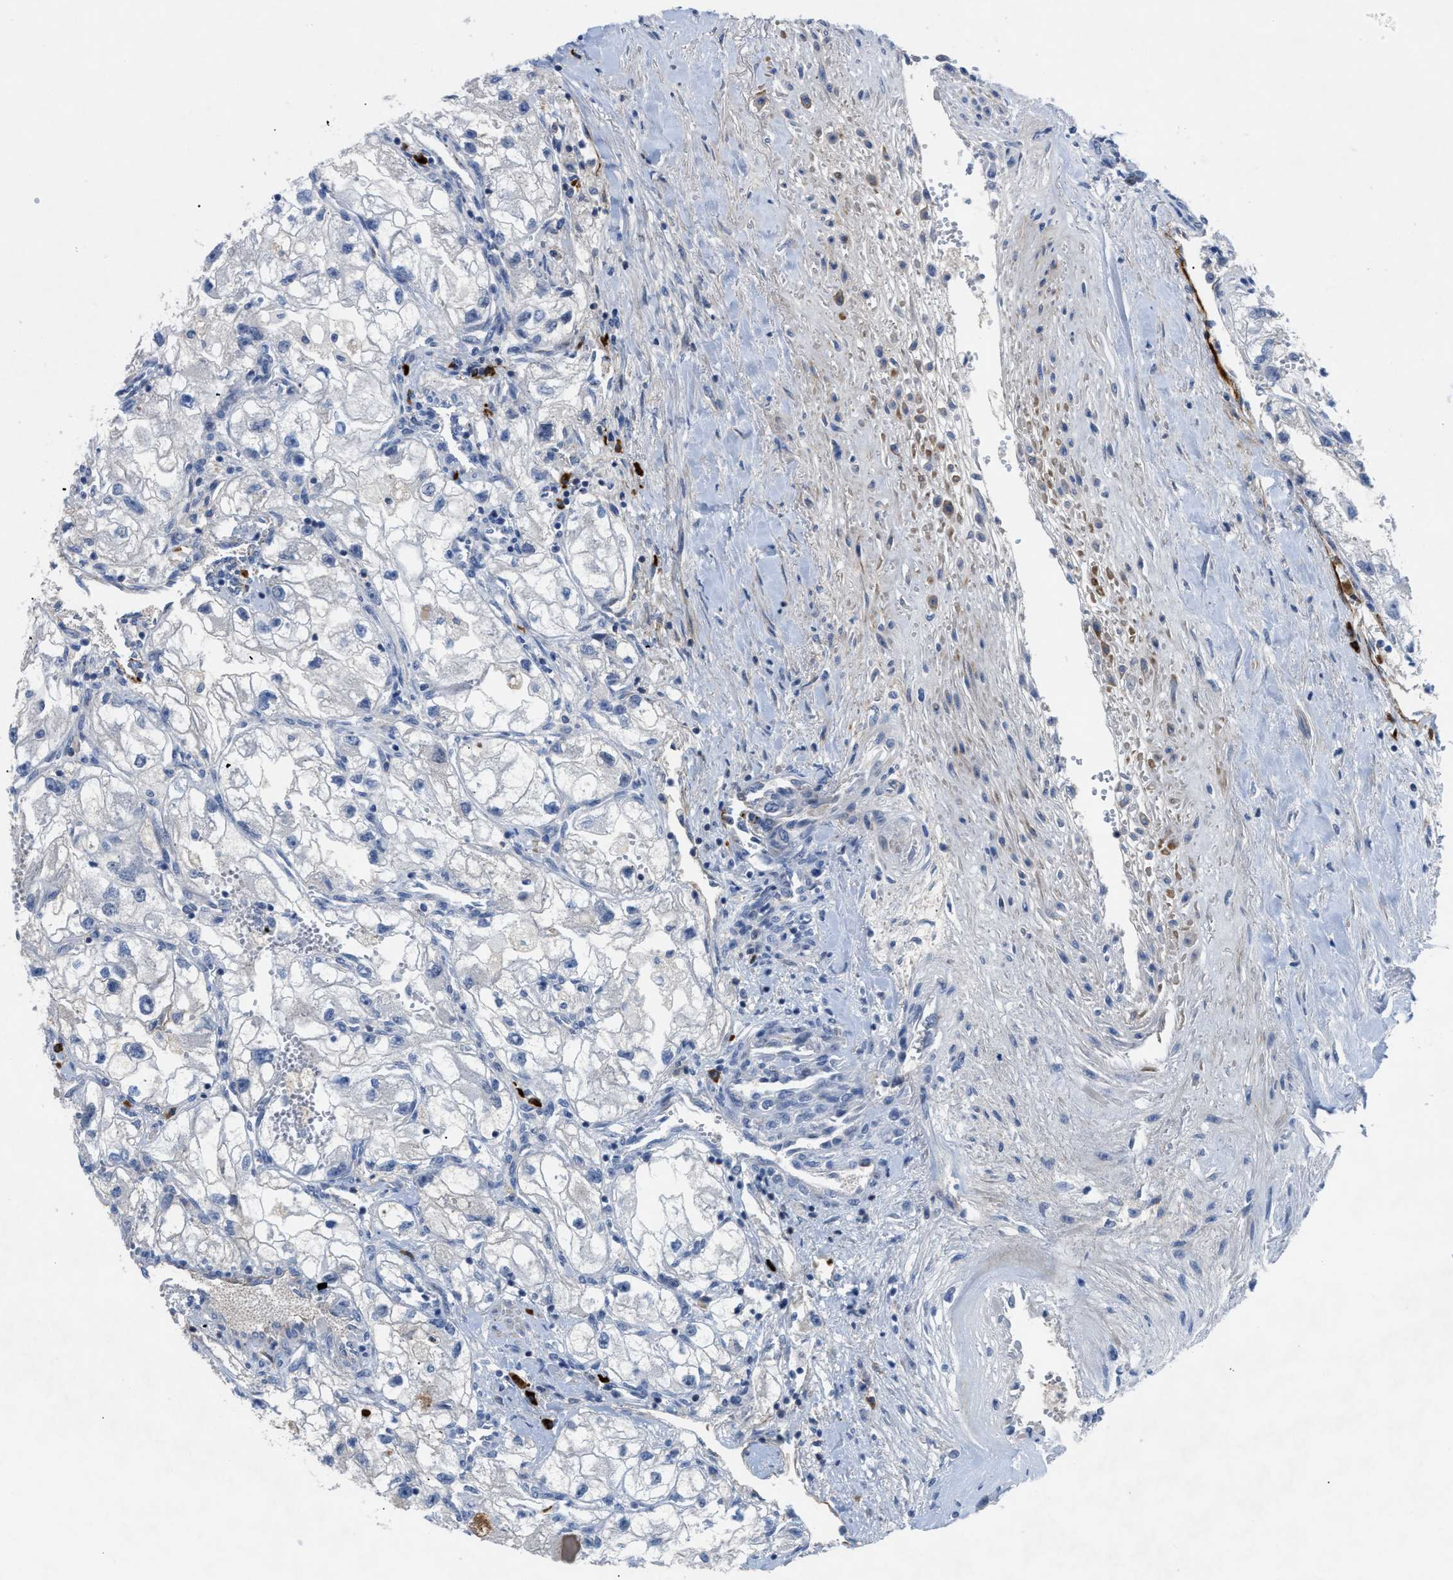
{"staining": {"intensity": "negative", "quantity": "none", "location": "none"}, "tissue": "renal cancer", "cell_type": "Tumor cells", "image_type": "cancer", "snomed": [{"axis": "morphology", "description": "Adenocarcinoma, NOS"}, {"axis": "topography", "description": "Kidney"}], "caption": "High power microscopy histopathology image of an IHC image of adenocarcinoma (renal), revealing no significant expression in tumor cells. Brightfield microscopy of immunohistochemistry stained with DAB (brown) and hematoxylin (blue), captured at high magnification.", "gene": "OR9K2", "patient": {"sex": "female", "age": 70}}